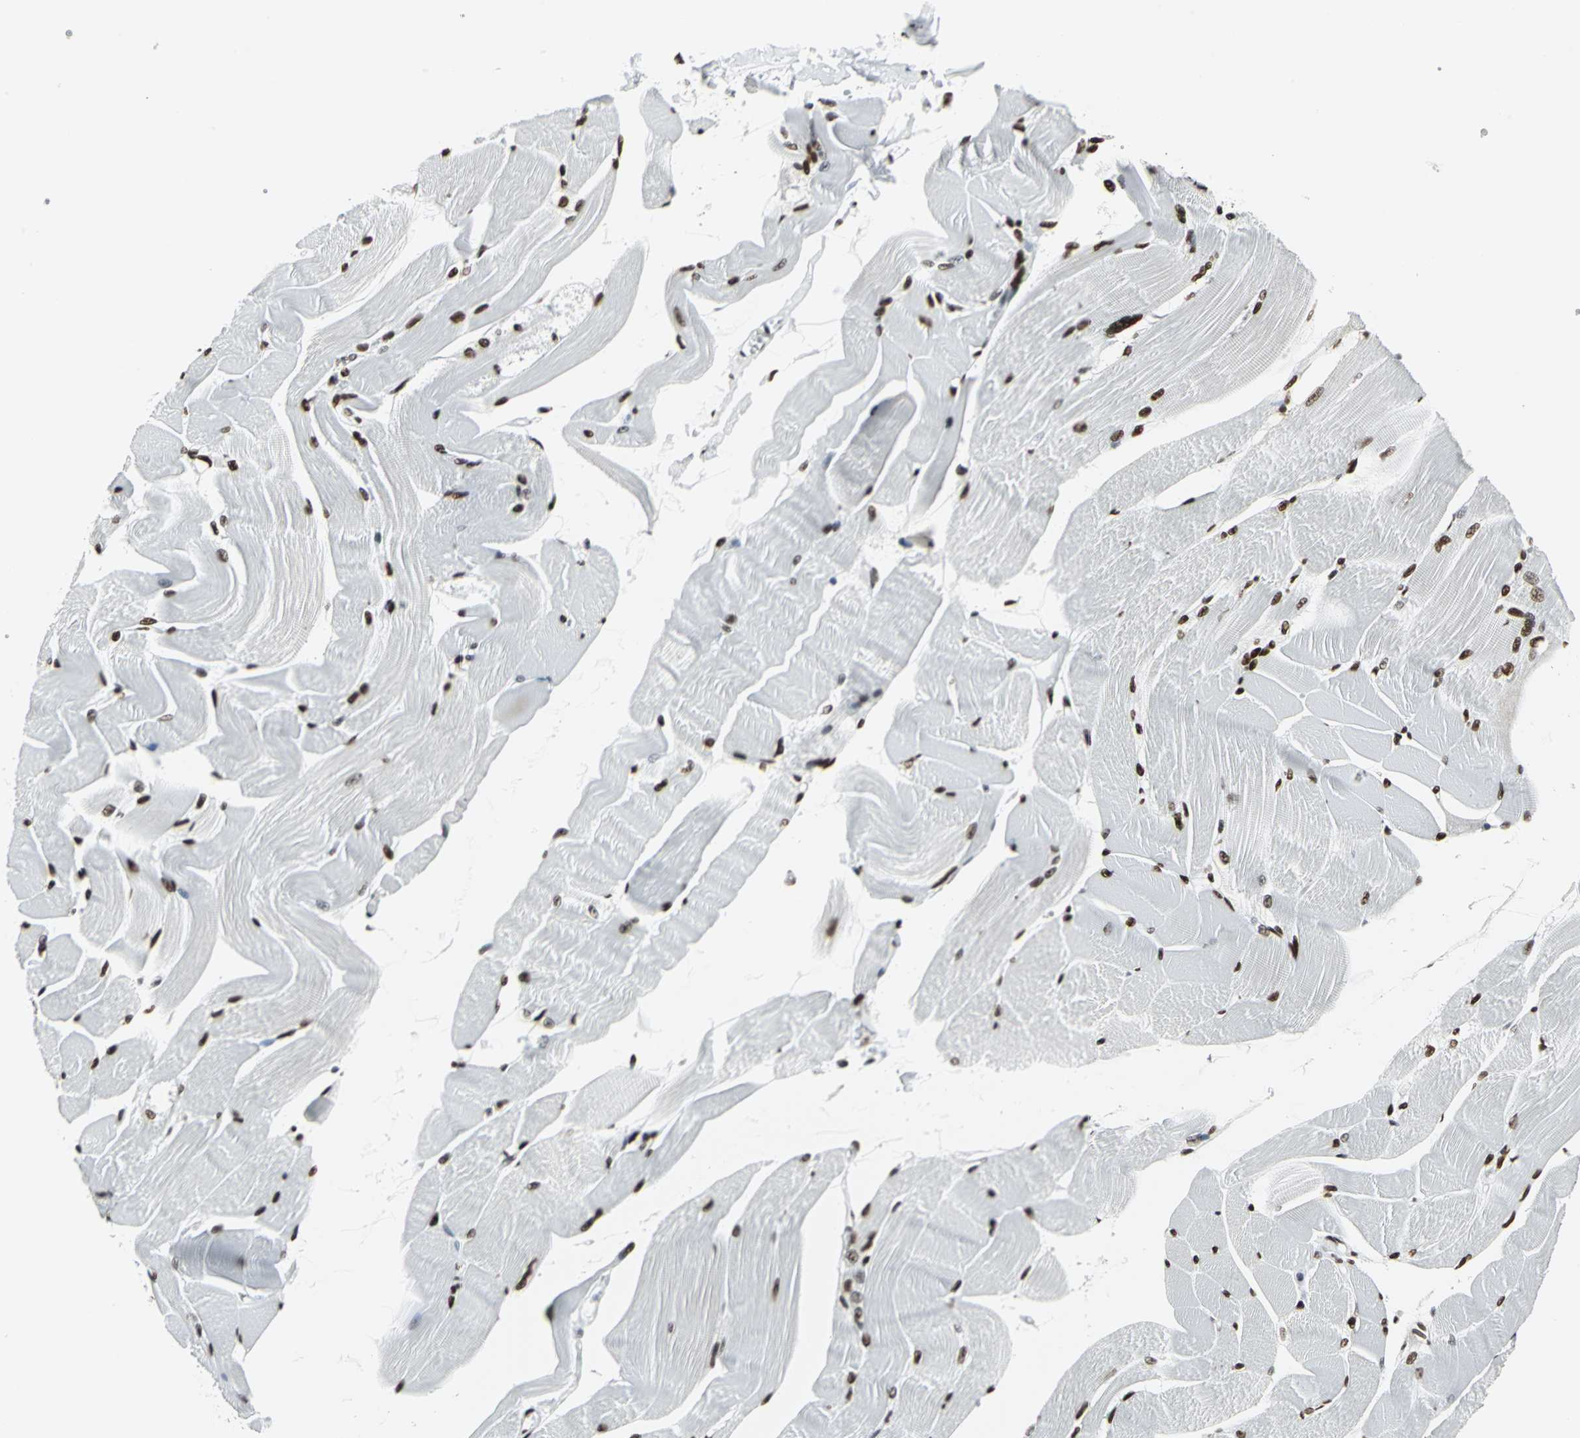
{"staining": {"intensity": "strong", "quantity": ">75%", "location": "nuclear"}, "tissue": "skeletal muscle", "cell_type": "Myocytes", "image_type": "normal", "snomed": [{"axis": "morphology", "description": "Normal tissue, NOS"}, {"axis": "topography", "description": "Skeletal muscle"}, {"axis": "topography", "description": "Peripheral nerve tissue"}], "caption": "Skeletal muscle was stained to show a protein in brown. There is high levels of strong nuclear staining in approximately >75% of myocytes. Using DAB (3,3'-diaminobenzidine) (brown) and hematoxylin (blue) stains, captured at high magnification using brightfield microscopy.", "gene": "HDAC2", "patient": {"sex": "female", "age": 84}}